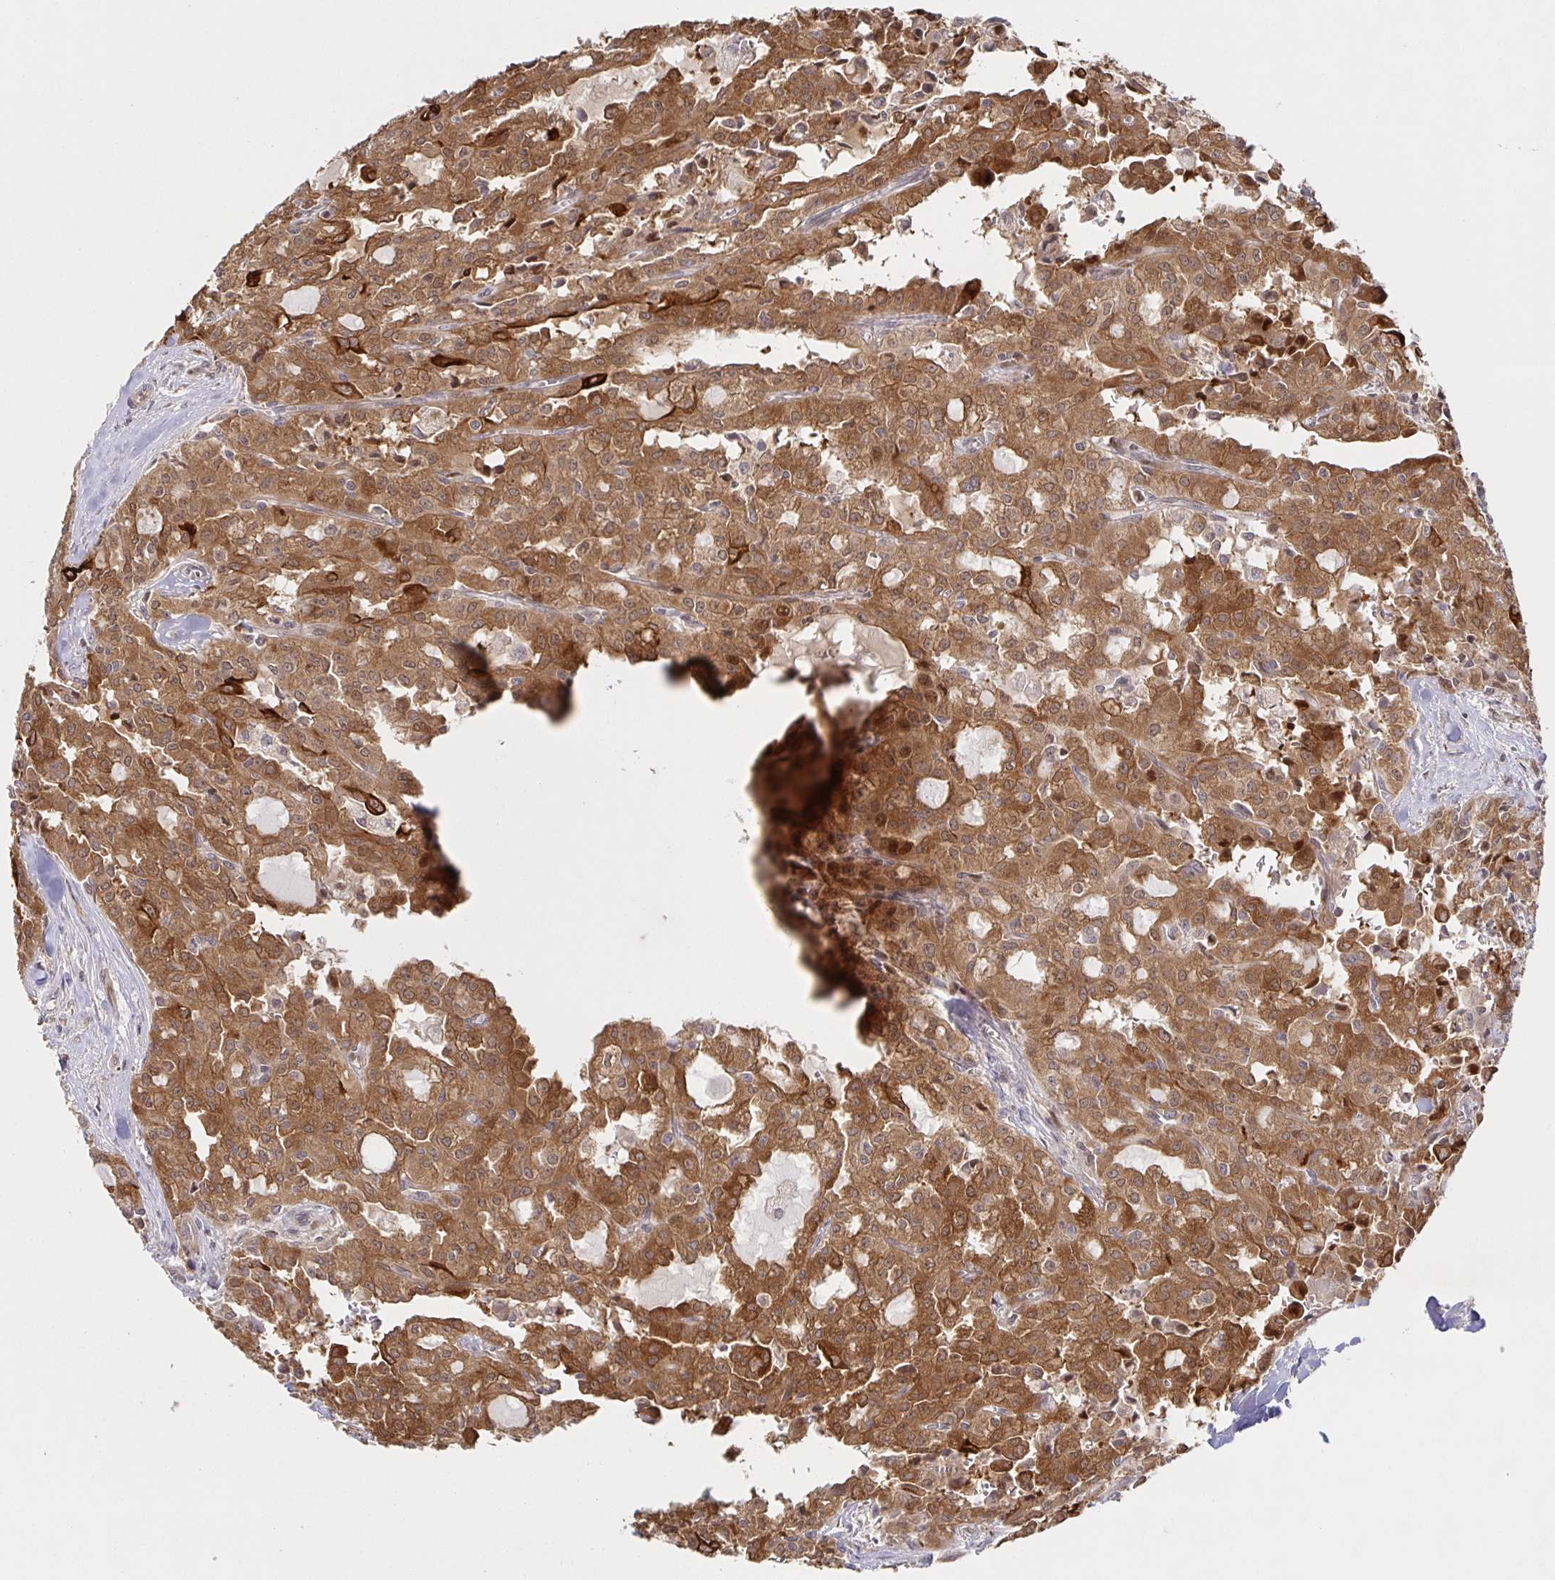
{"staining": {"intensity": "moderate", "quantity": ">75%", "location": "cytoplasmic/membranous"}, "tissue": "head and neck cancer", "cell_type": "Tumor cells", "image_type": "cancer", "snomed": [{"axis": "morphology", "description": "Adenocarcinoma, NOS"}, {"axis": "topography", "description": "Head-Neck"}], "caption": "An image of adenocarcinoma (head and neck) stained for a protein reveals moderate cytoplasmic/membranous brown staining in tumor cells.", "gene": "AACS", "patient": {"sex": "male", "age": 64}}